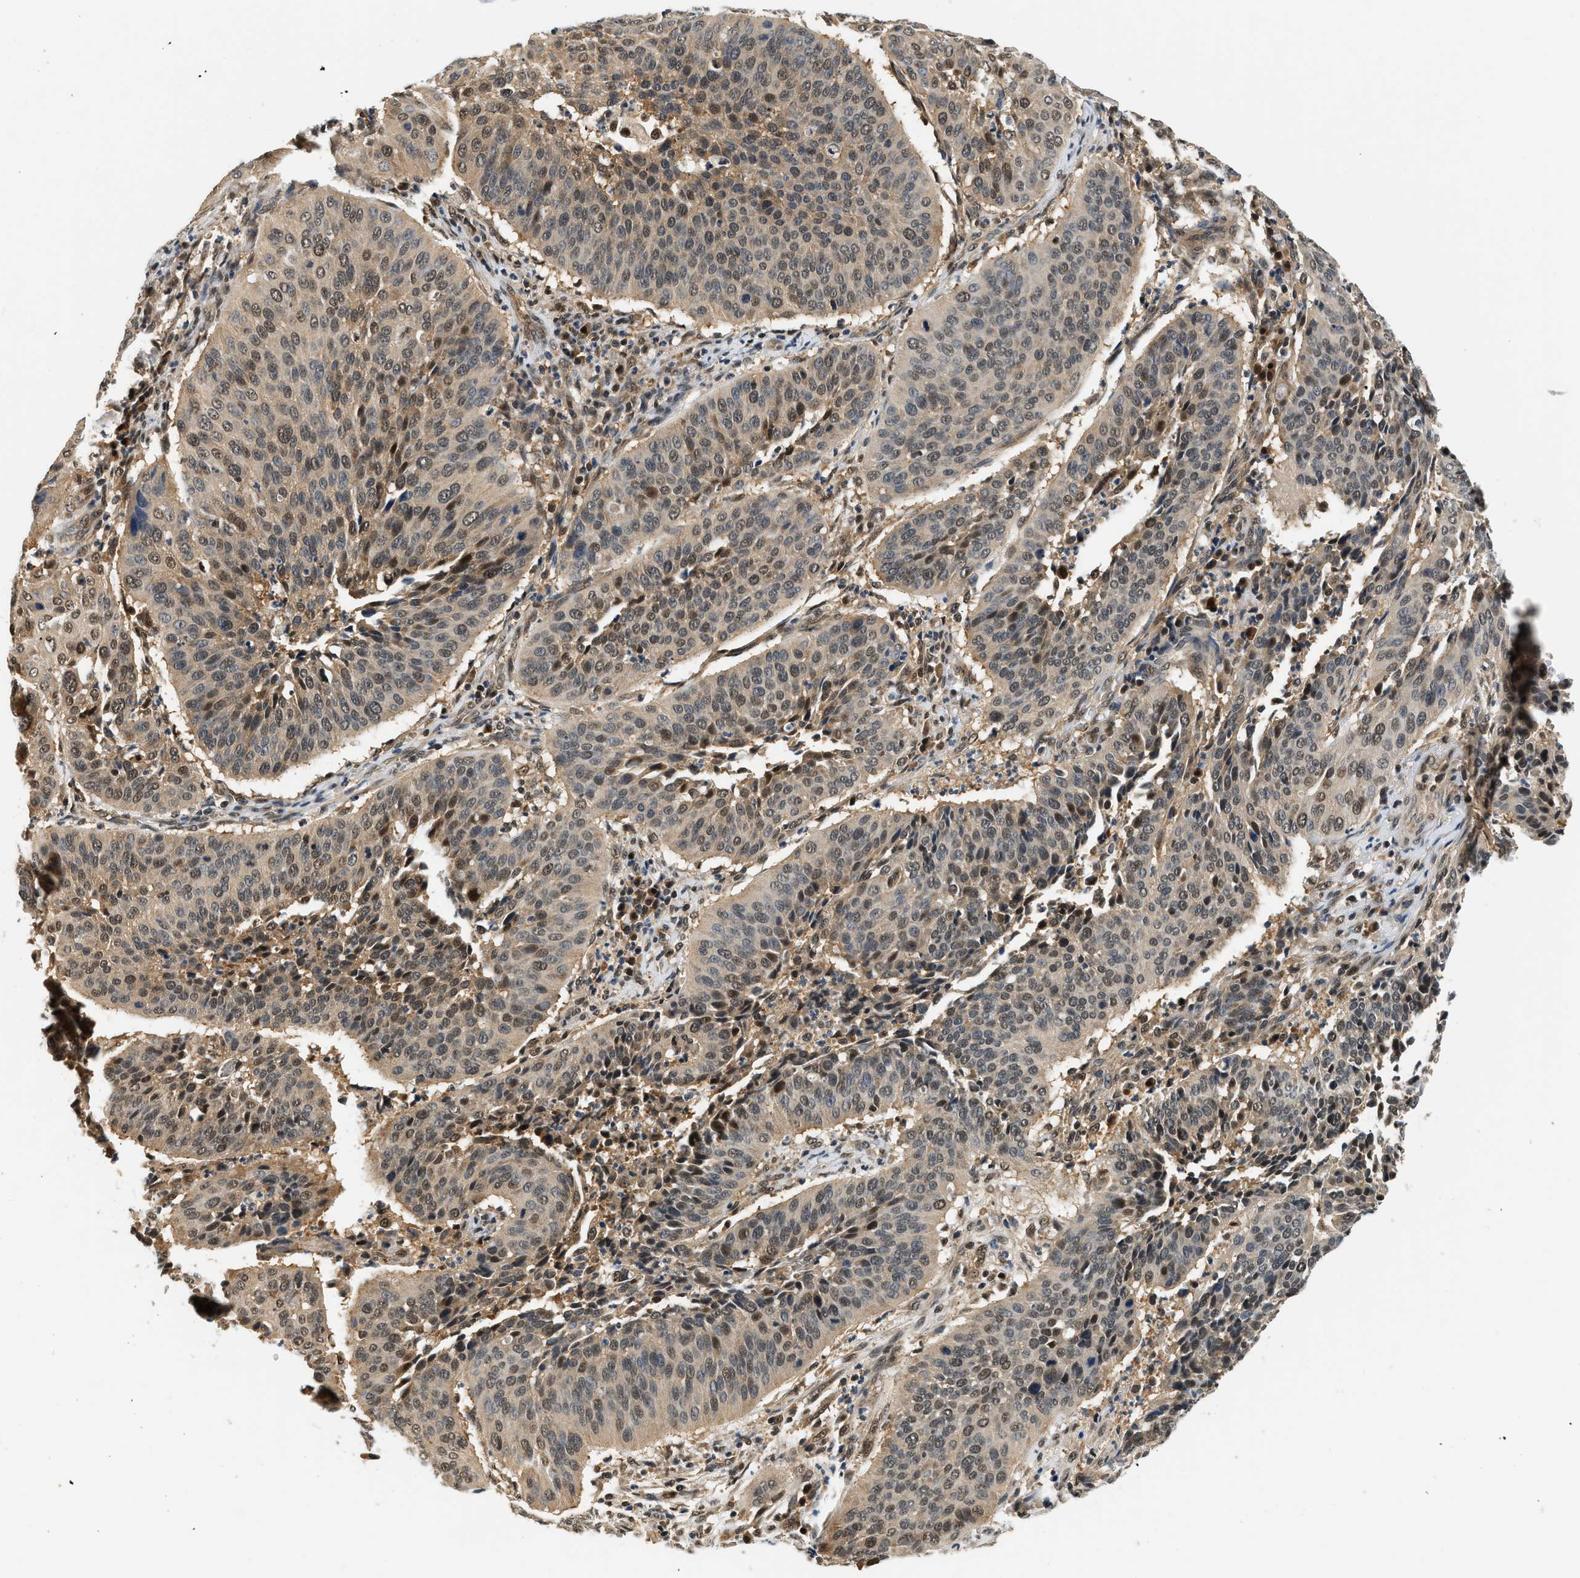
{"staining": {"intensity": "weak", "quantity": ">75%", "location": "cytoplasmic/membranous,nuclear"}, "tissue": "cervical cancer", "cell_type": "Tumor cells", "image_type": "cancer", "snomed": [{"axis": "morphology", "description": "Normal tissue, NOS"}, {"axis": "morphology", "description": "Squamous cell carcinoma, NOS"}, {"axis": "topography", "description": "Cervix"}], "caption": "Immunohistochemistry histopathology image of human squamous cell carcinoma (cervical) stained for a protein (brown), which reveals low levels of weak cytoplasmic/membranous and nuclear expression in approximately >75% of tumor cells.", "gene": "PSMD3", "patient": {"sex": "female", "age": 39}}